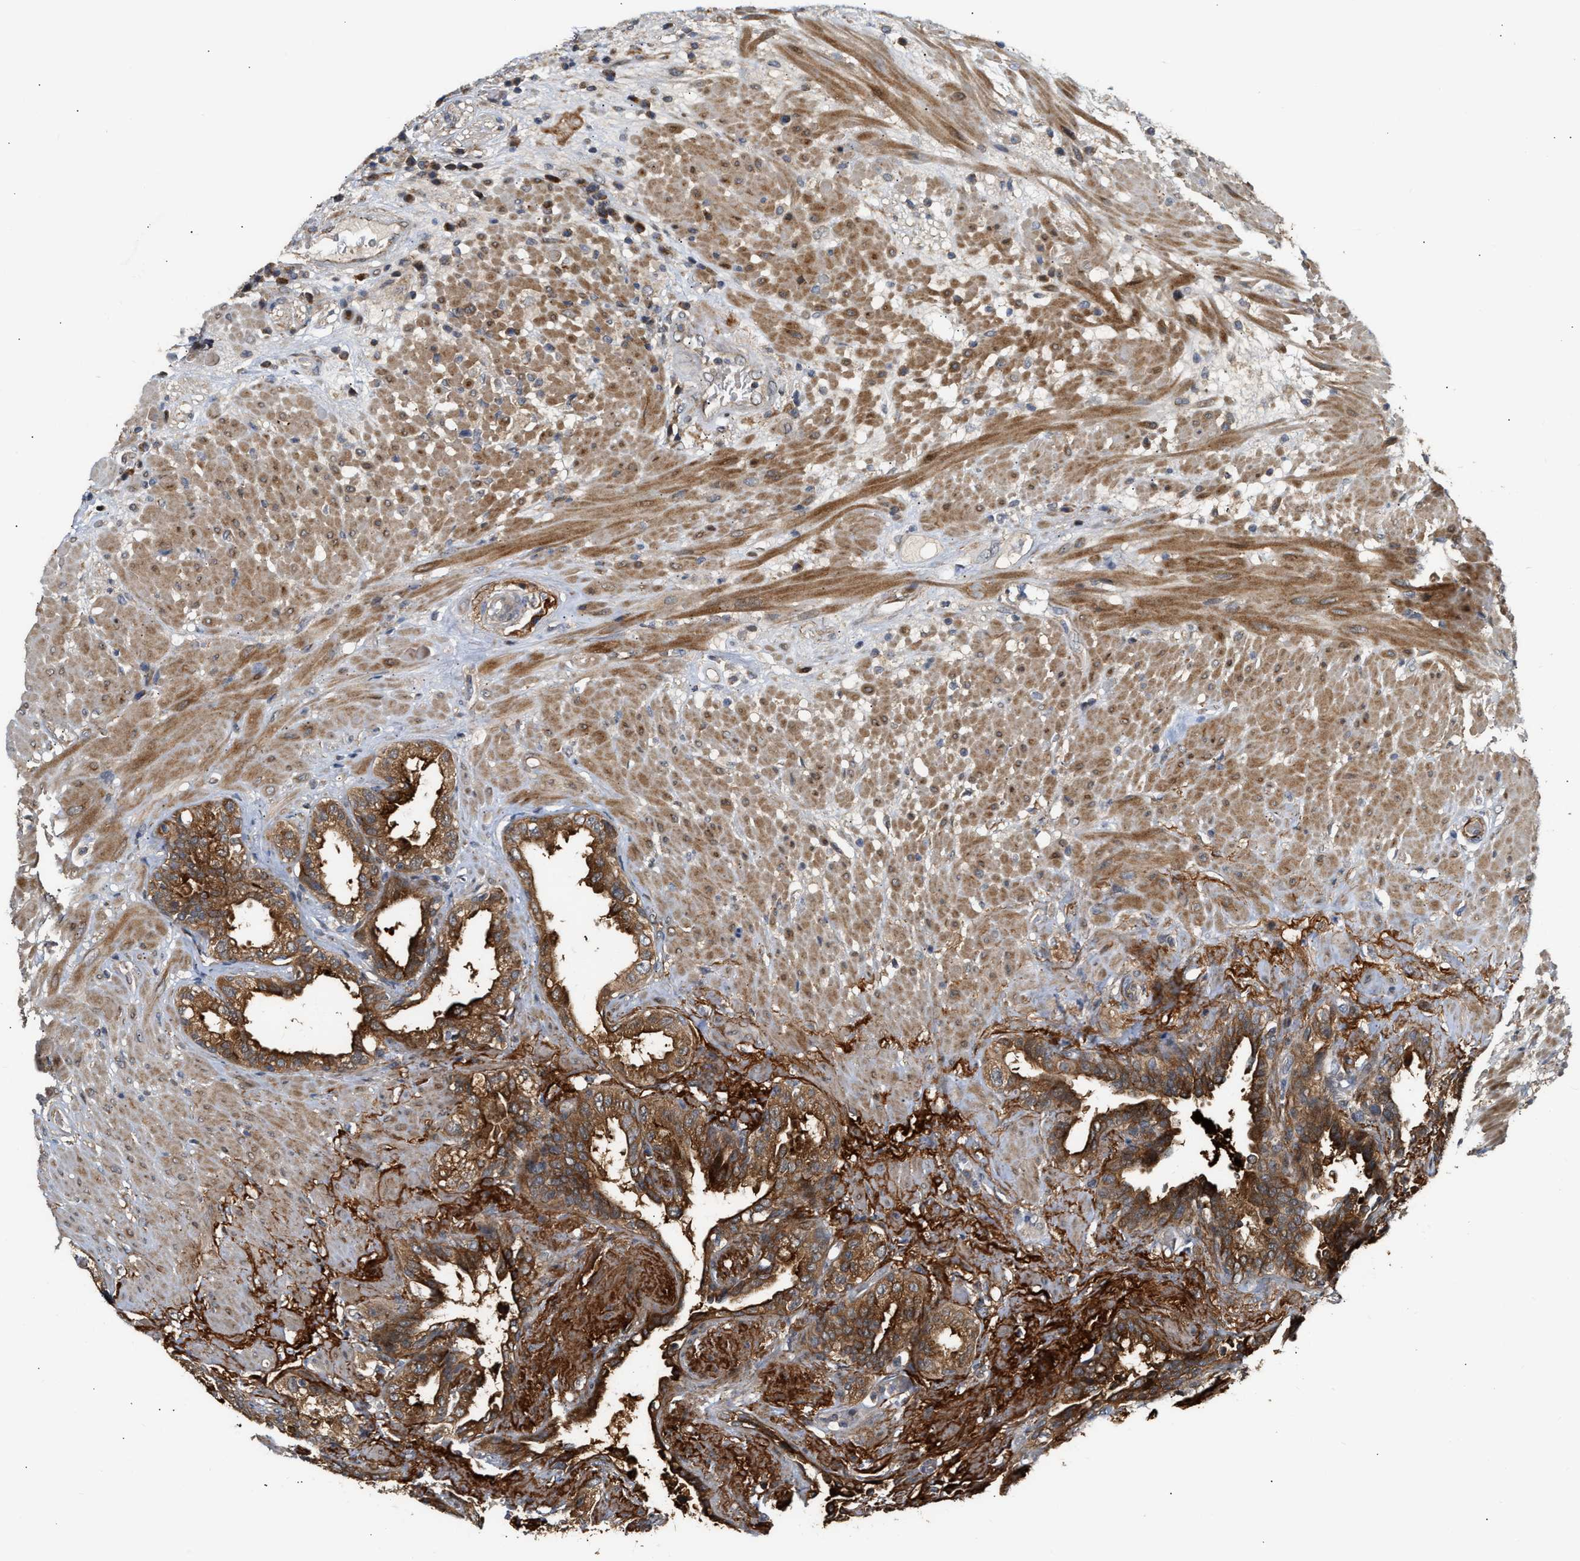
{"staining": {"intensity": "moderate", "quantity": ">75%", "location": "cytoplasmic/membranous"}, "tissue": "seminal vesicle", "cell_type": "Glandular cells", "image_type": "normal", "snomed": [{"axis": "morphology", "description": "Normal tissue, NOS"}, {"axis": "topography", "description": "Seminal veicle"}], "caption": "IHC image of benign human seminal vesicle stained for a protein (brown), which displays medium levels of moderate cytoplasmic/membranous positivity in about >75% of glandular cells.", "gene": "EXTL2", "patient": {"sex": "male", "age": 61}}